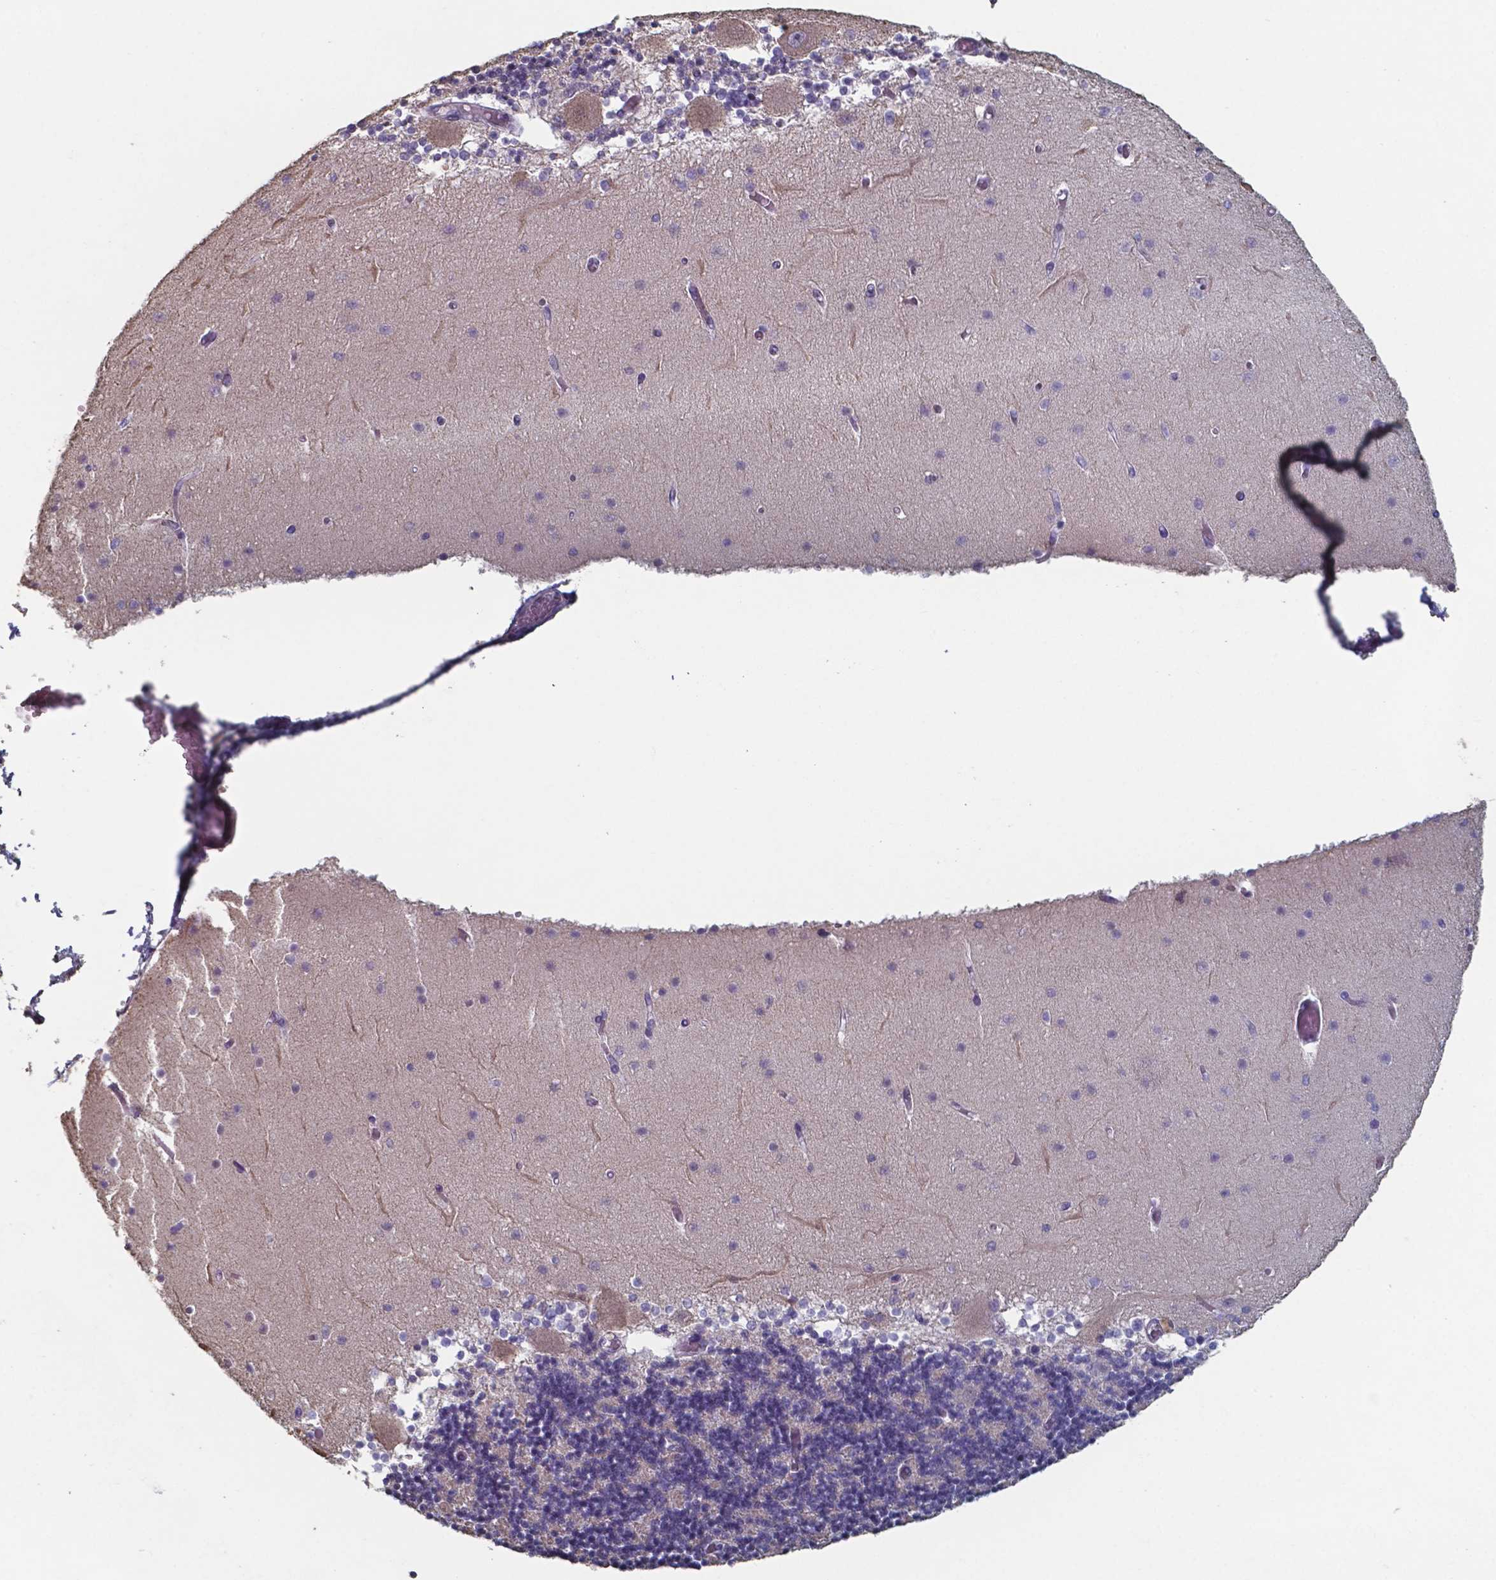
{"staining": {"intensity": "negative", "quantity": "none", "location": "none"}, "tissue": "cerebellum", "cell_type": "Cells in granular layer", "image_type": "normal", "snomed": [{"axis": "morphology", "description": "Normal tissue, NOS"}, {"axis": "topography", "description": "Cerebellum"}], "caption": "An IHC histopathology image of normal cerebellum is shown. There is no staining in cells in granular layer of cerebellum. (Brightfield microscopy of DAB (3,3'-diaminobenzidine) immunohistochemistry (IHC) at high magnification).", "gene": "FOXJ1", "patient": {"sex": "female", "age": 28}}